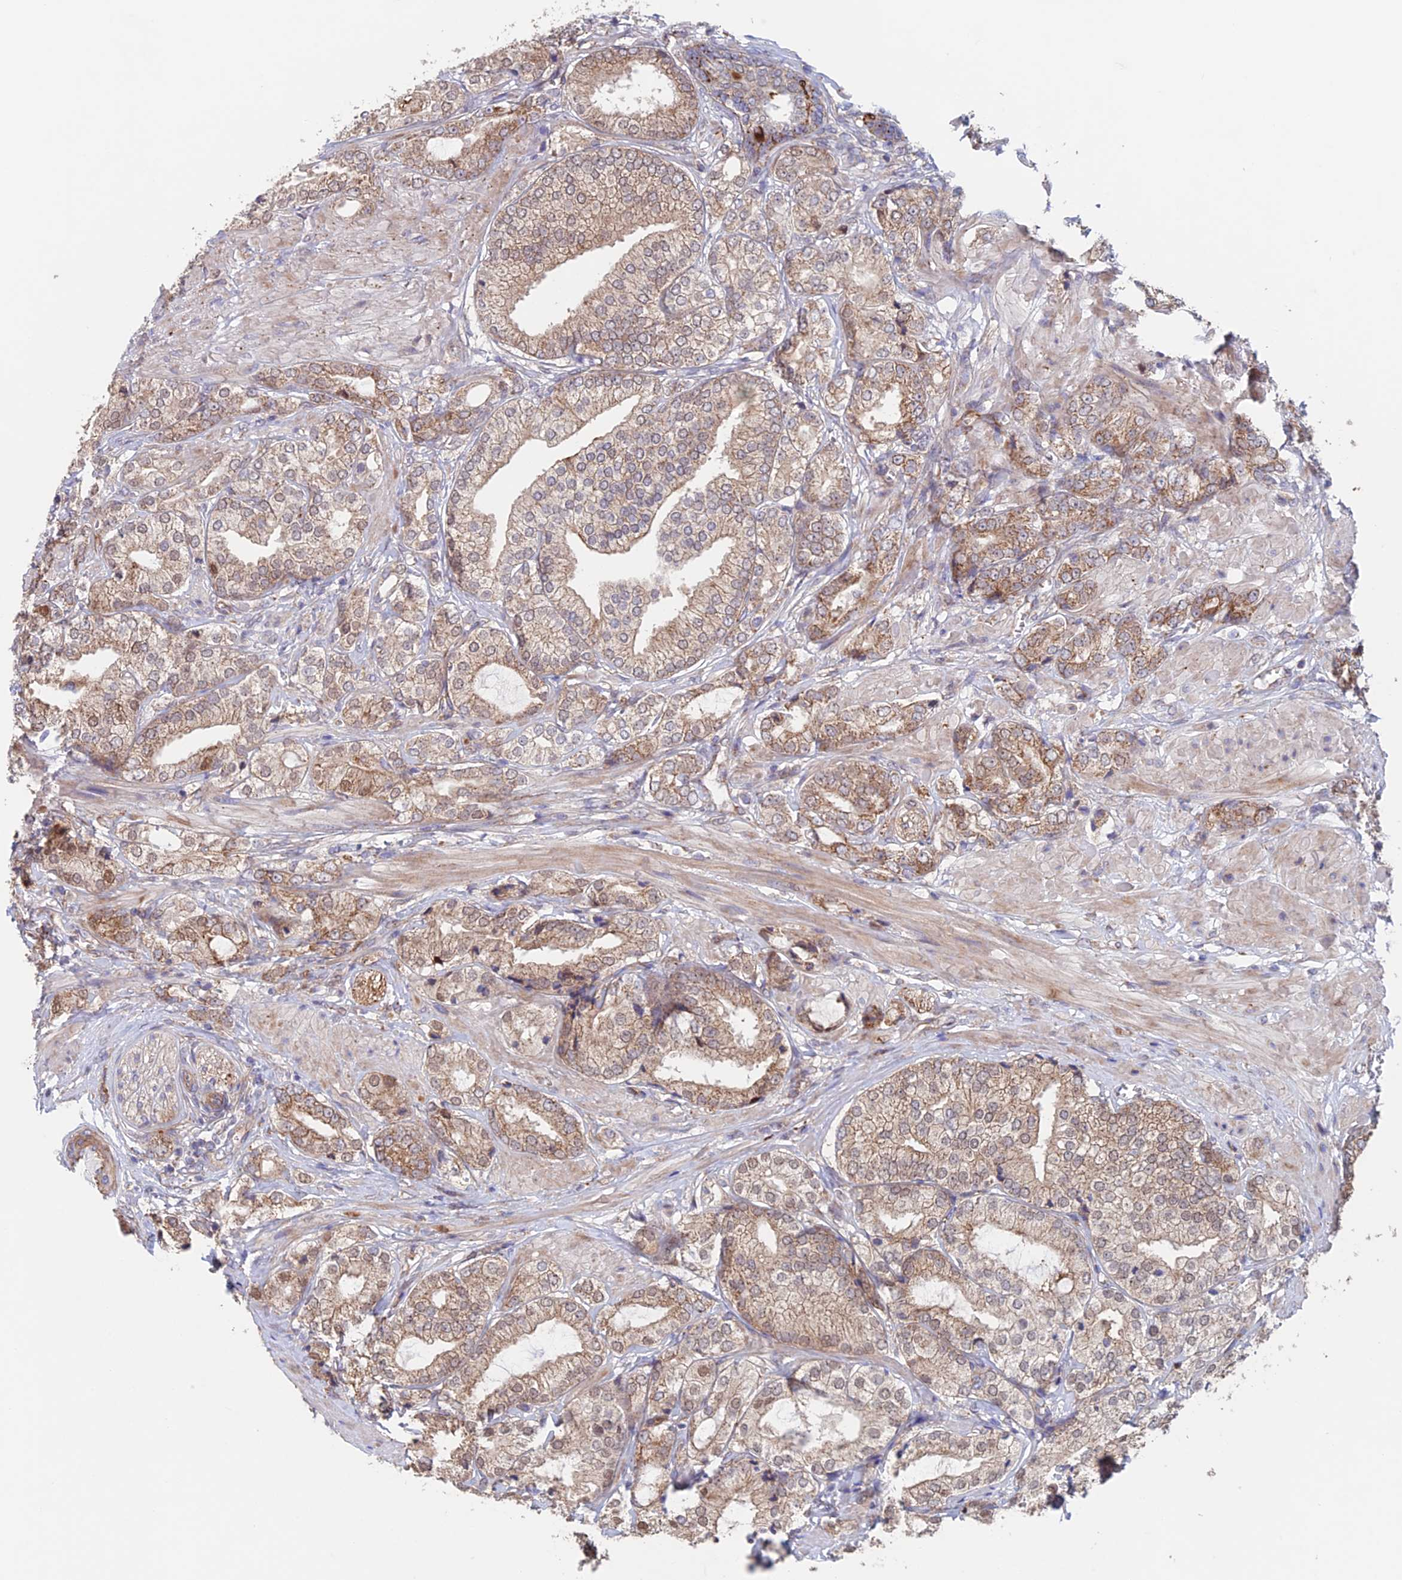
{"staining": {"intensity": "weak", "quantity": ">75%", "location": "cytoplasmic/membranous,nuclear"}, "tissue": "prostate cancer", "cell_type": "Tumor cells", "image_type": "cancer", "snomed": [{"axis": "morphology", "description": "Adenocarcinoma, High grade"}, {"axis": "topography", "description": "Prostate"}], "caption": "A high-resolution histopathology image shows IHC staining of prostate cancer (adenocarcinoma (high-grade)), which exhibits weak cytoplasmic/membranous and nuclear staining in about >75% of tumor cells.", "gene": "MRPL1", "patient": {"sex": "male", "age": 50}}